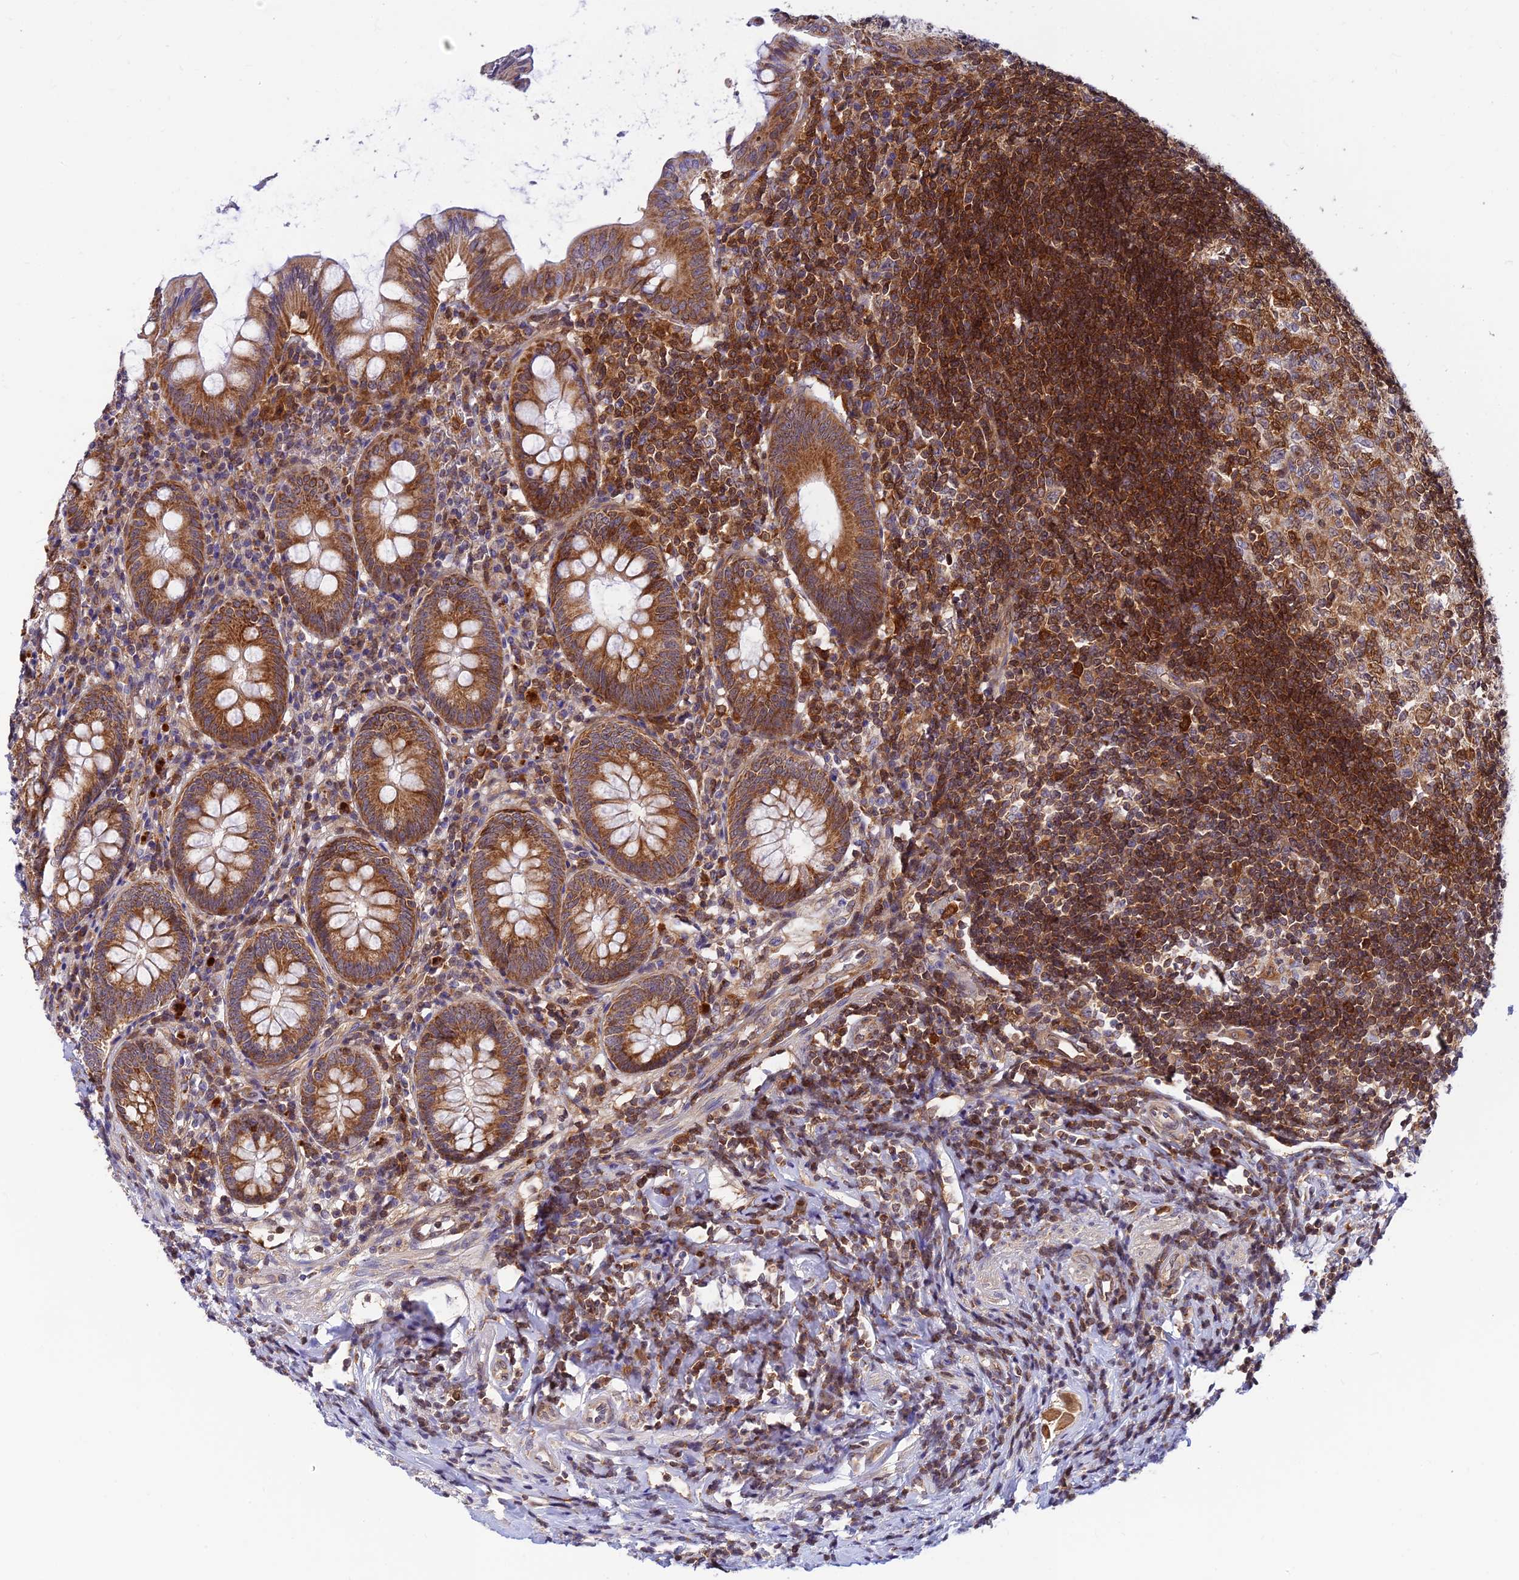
{"staining": {"intensity": "moderate", "quantity": ">75%", "location": "cytoplasmic/membranous"}, "tissue": "appendix", "cell_type": "Glandular cells", "image_type": "normal", "snomed": [{"axis": "morphology", "description": "Normal tissue, NOS"}, {"axis": "topography", "description": "Appendix"}], "caption": "Immunohistochemical staining of unremarkable human appendix reveals >75% levels of moderate cytoplasmic/membranous protein staining in approximately >75% of glandular cells.", "gene": "LYSMD2", "patient": {"sex": "female", "age": 54}}